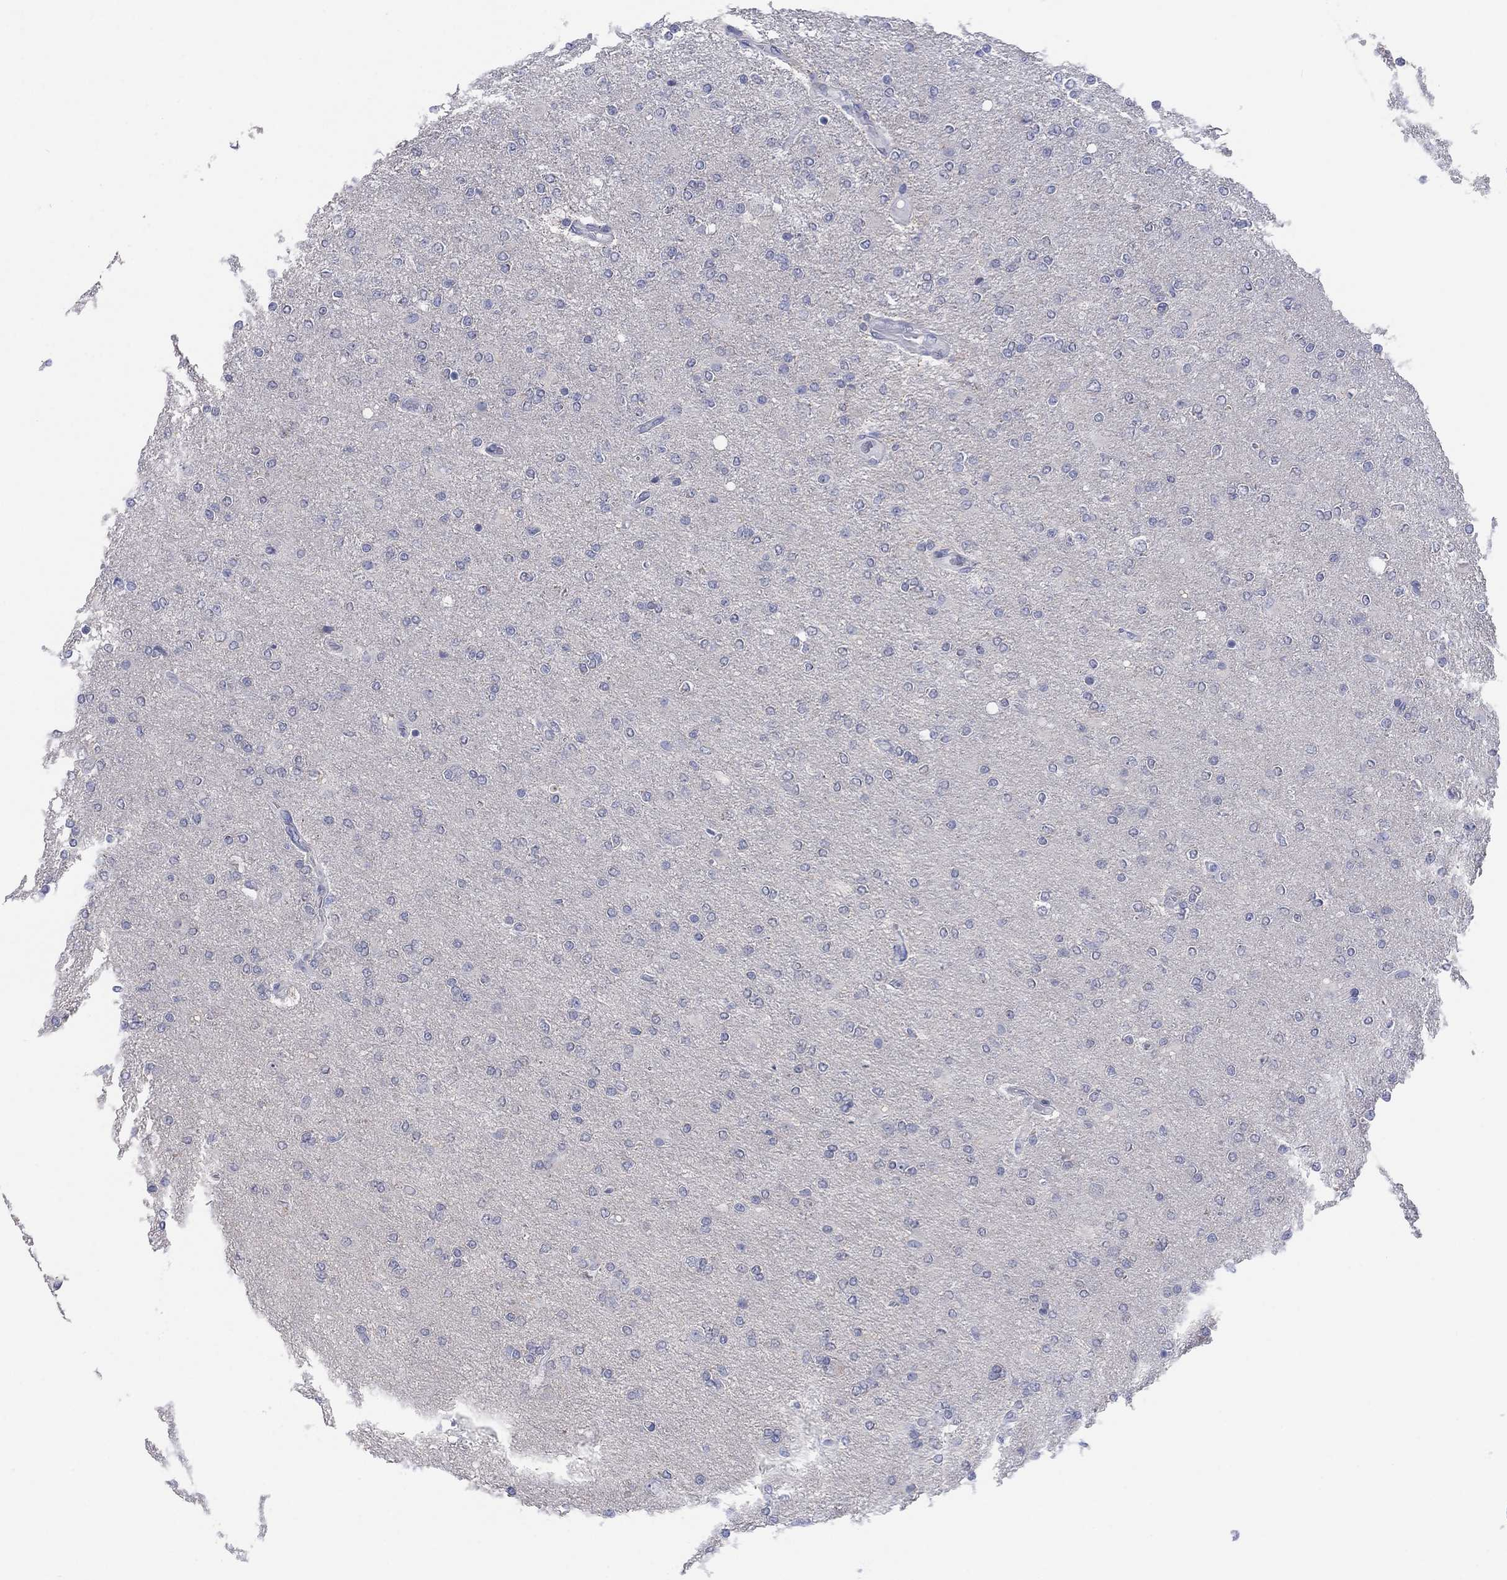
{"staining": {"intensity": "negative", "quantity": "none", "location": "none"}, "tissue": "glioma", "cell_type": "Tumor cells", "image_type": "cancer", "snomed": [{"axis": "morphology", "description": "Glioma, malignant, High grade"}, {"axis": "topography", "description": "Cerebral cortex"}], "caption": "The IHC photomicrograph has no significant expression in tumor cells of malignant high-grade glioma tissue.", "gene": "FER1L6", "patient": {"sex": "male", "age": 70}}